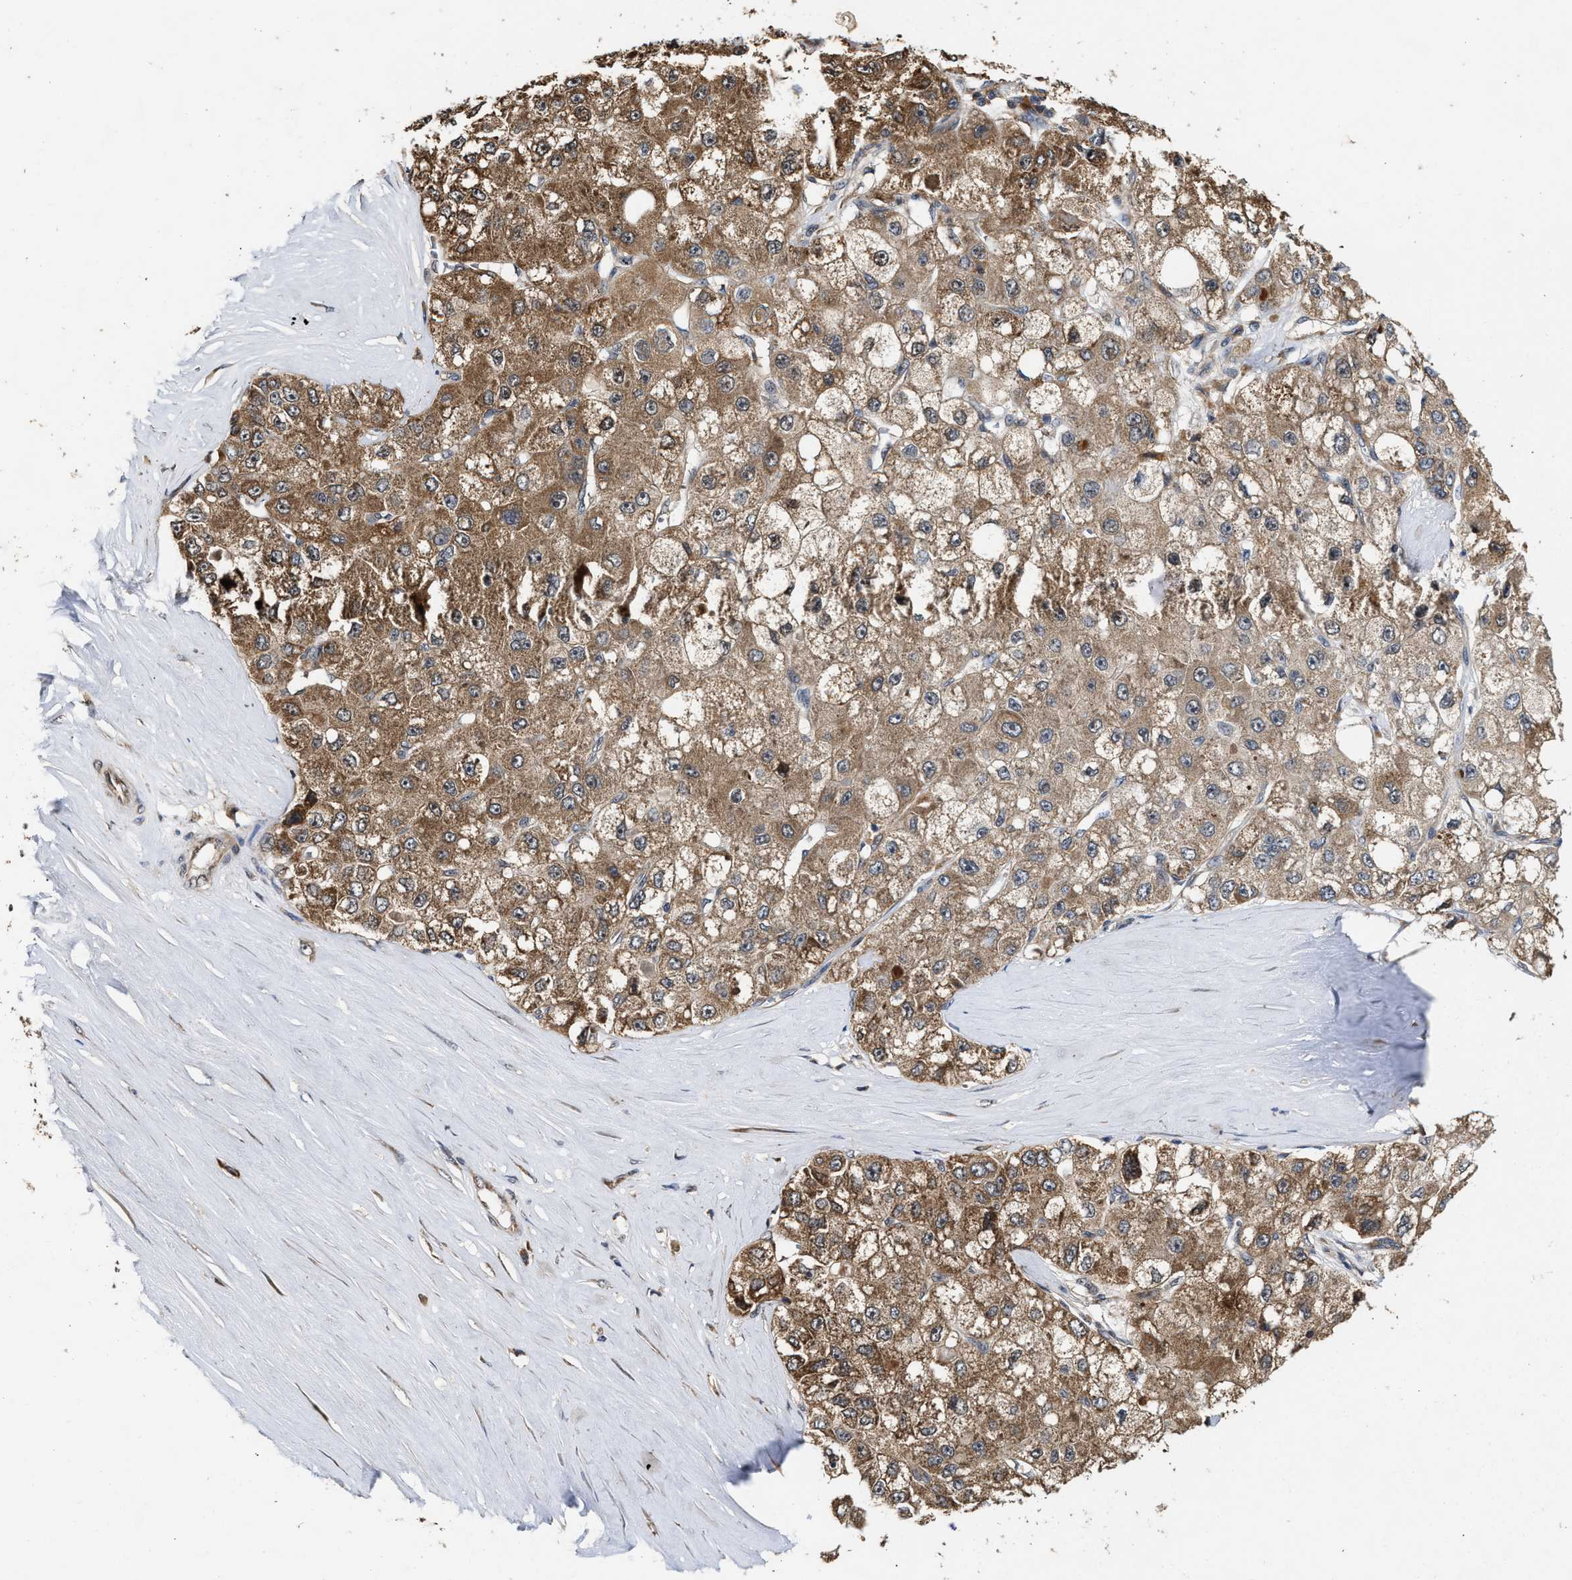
{"staining": {"intensity": "moderate", "quantity": ">75%", "location": "cytoplasmic/membranous"}, "tissue": "liver cancer", "cell_type": "Tumor cells", "image_type": "cancer", "snomed": [{"axis": "morphology", "description": "Carcinoma, Hepatocellular, NOS"}, {"axis": "topography", "description": "Liver"}], "caption": "Liver cancer (hepatocellular carcinoma) stained for a protein demonstrates moderate cytoplasmic/membranous positivity in tumor cells. The staining was performed using DAB, with brown indicating positive protein expression. Nuclei are stained blue with hematoxylin.", "gene": "CFLAR", "patient": {"sex": "male", "age": 80}}